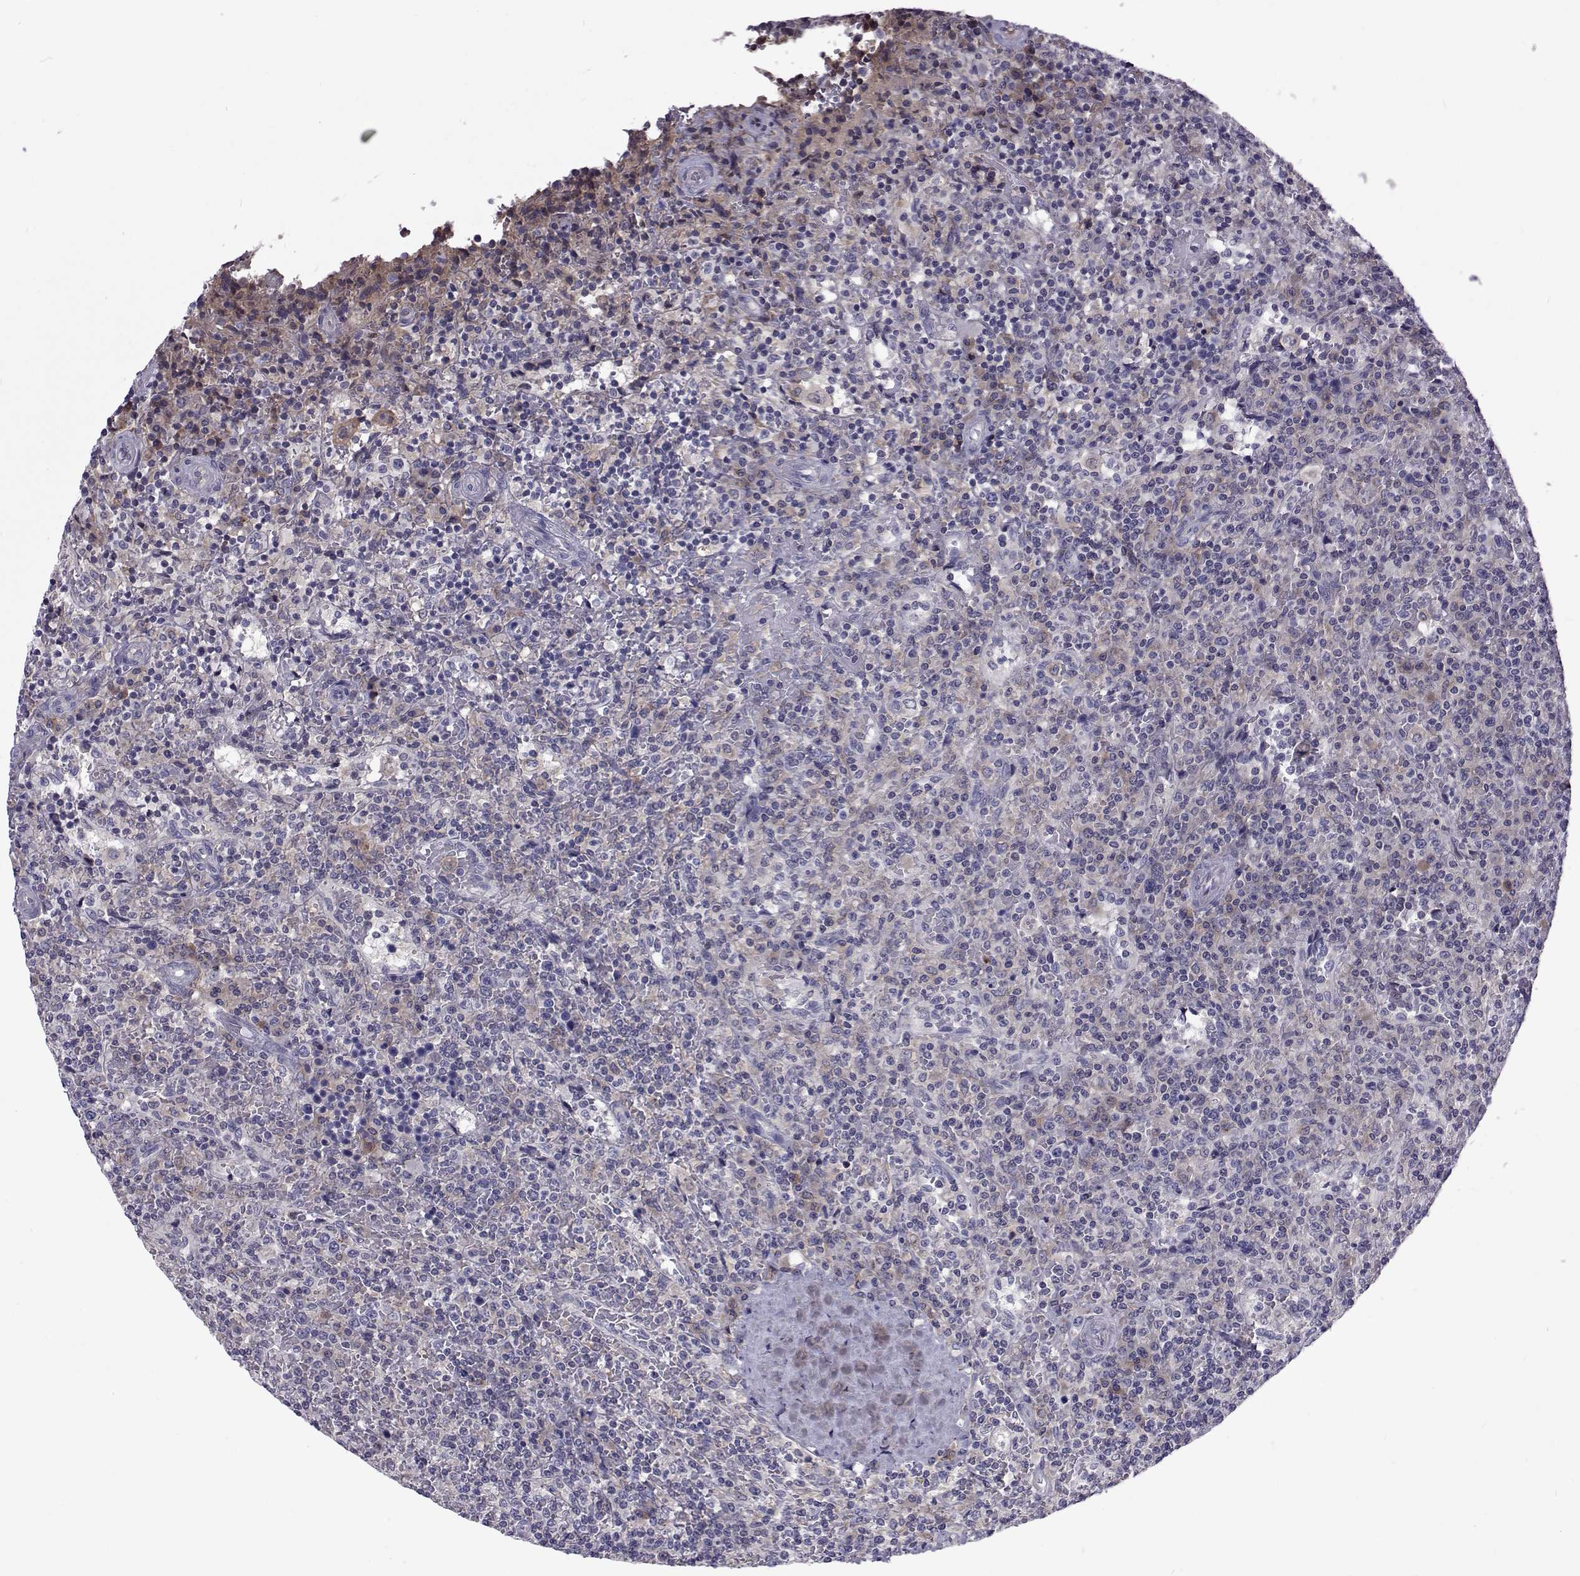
{"staining": {"intensity": "negative", "quantity": "none", "location": "none"}, "tissue": "lymphoma", "cell_type": "Tumor cells", "image_type": "cancer", "snomed": [{"axis": "morphology", "description": "Malignant lymphoma, non-Hodgkin's type, Low grade"}, {"axis": "topography", "description": "Spleen"}], "caption": "The histopathology image reveals no staining of tumor cells in lymphoma. (DAB immunohistochemistry (IHC) with hematoxylin counter stain).", "gene": "TCF15", "patient": {"sex": "male", "age": 62}}